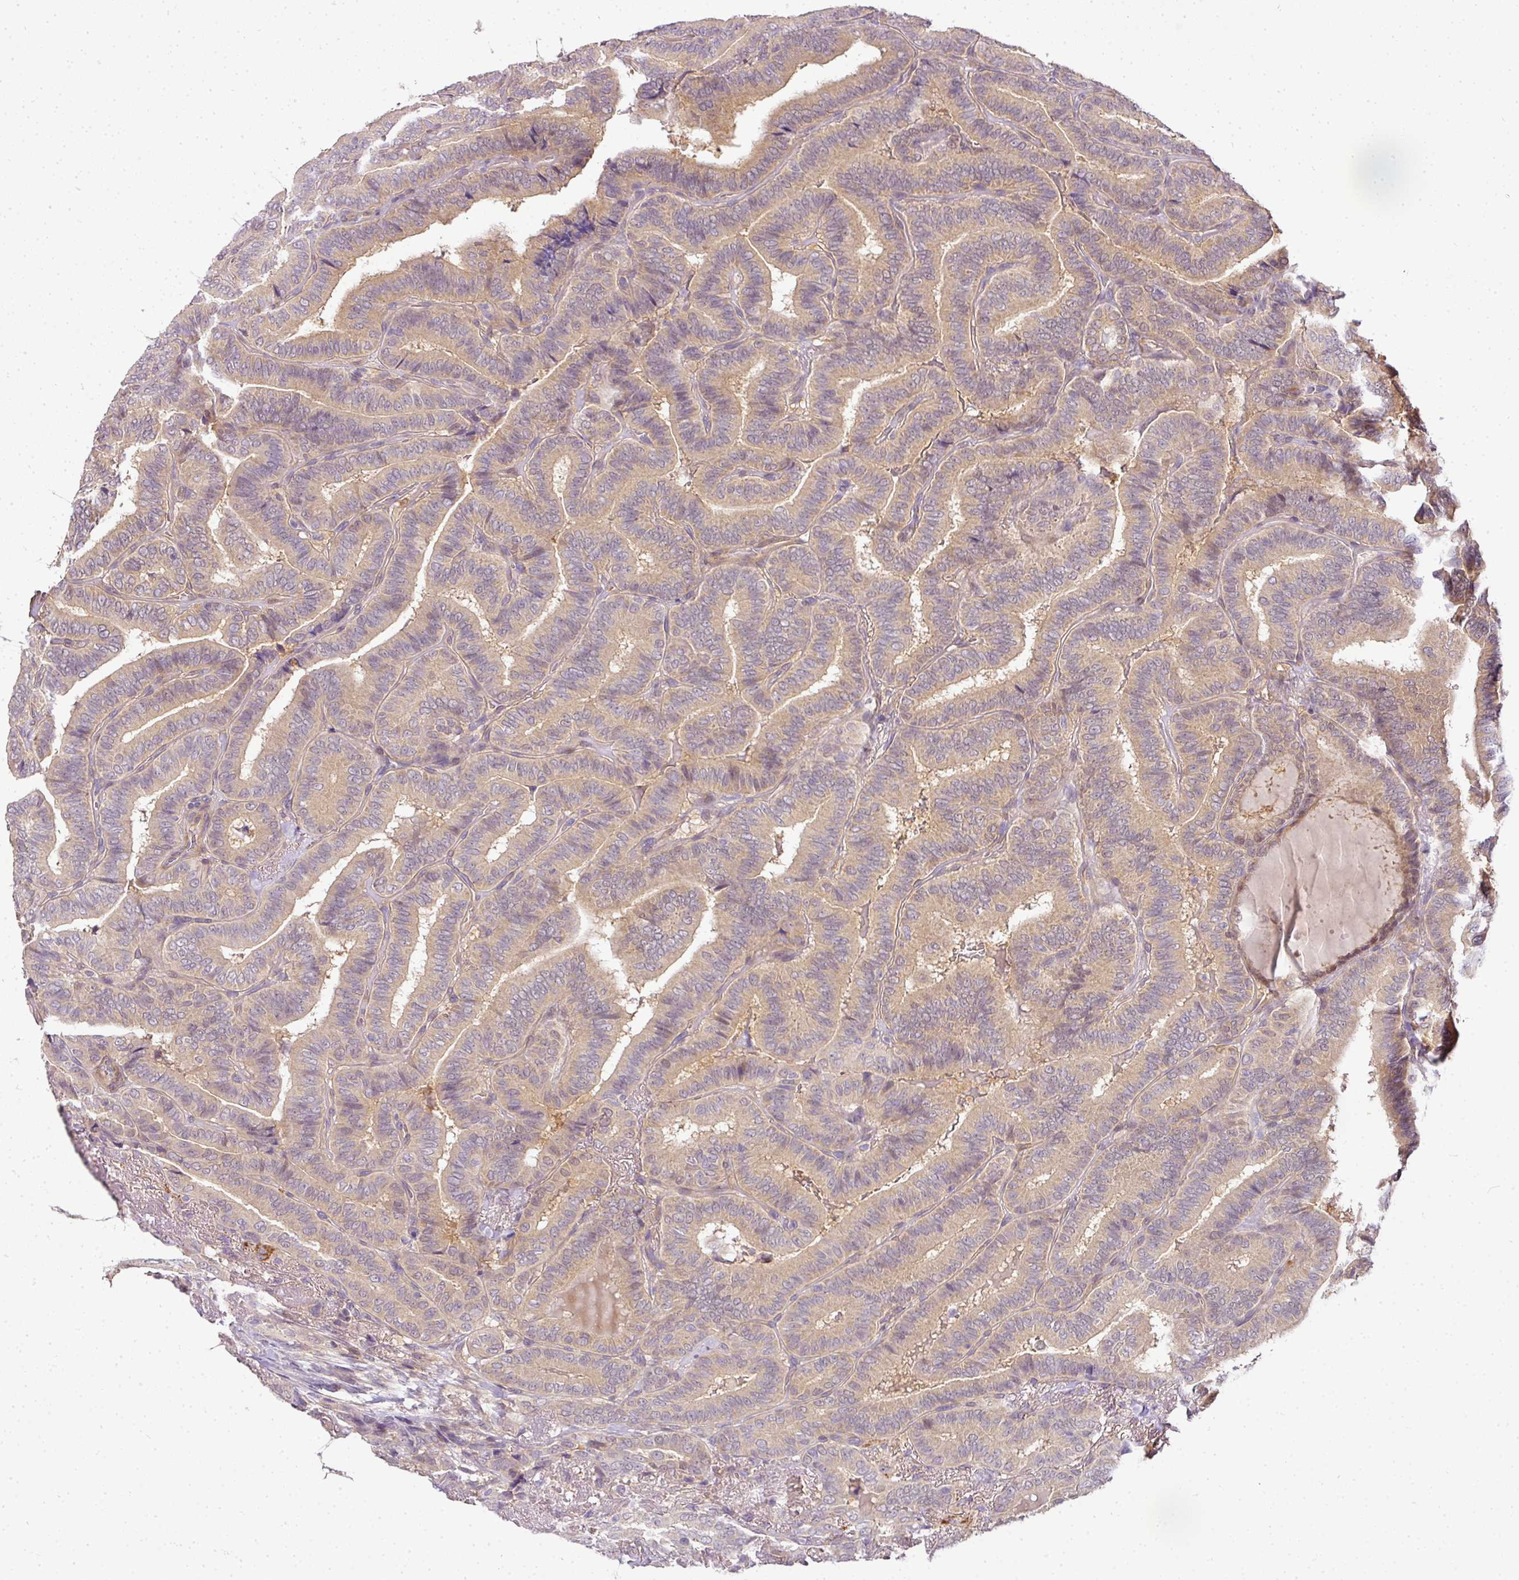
{"staining": {"intensity": "weak", "quantity": "25%-75%", "location": "cytoplasmic/membranous"}, "tissue": "thyroid cancer", "cell_type": "Tumor cells", "image_type": "cancer", "snomed": [{"axis": "morphology", "description": "Papillary adenocarcinoma, NOS"}, {"axis": "topography", "description": "Thyroid gland"}], "caption": "Immunohistochemistry (IHC) micrograph of human thyroid cancer (papillary adenocarcinoma) stained for a protein (brown), which demonstrates low levels of weak cytoplasmic/membranous positivity in approximately 25%-75% of tumor cells.", "gene": "ADH5", "patient": {"sex": "male", "age": 61}}